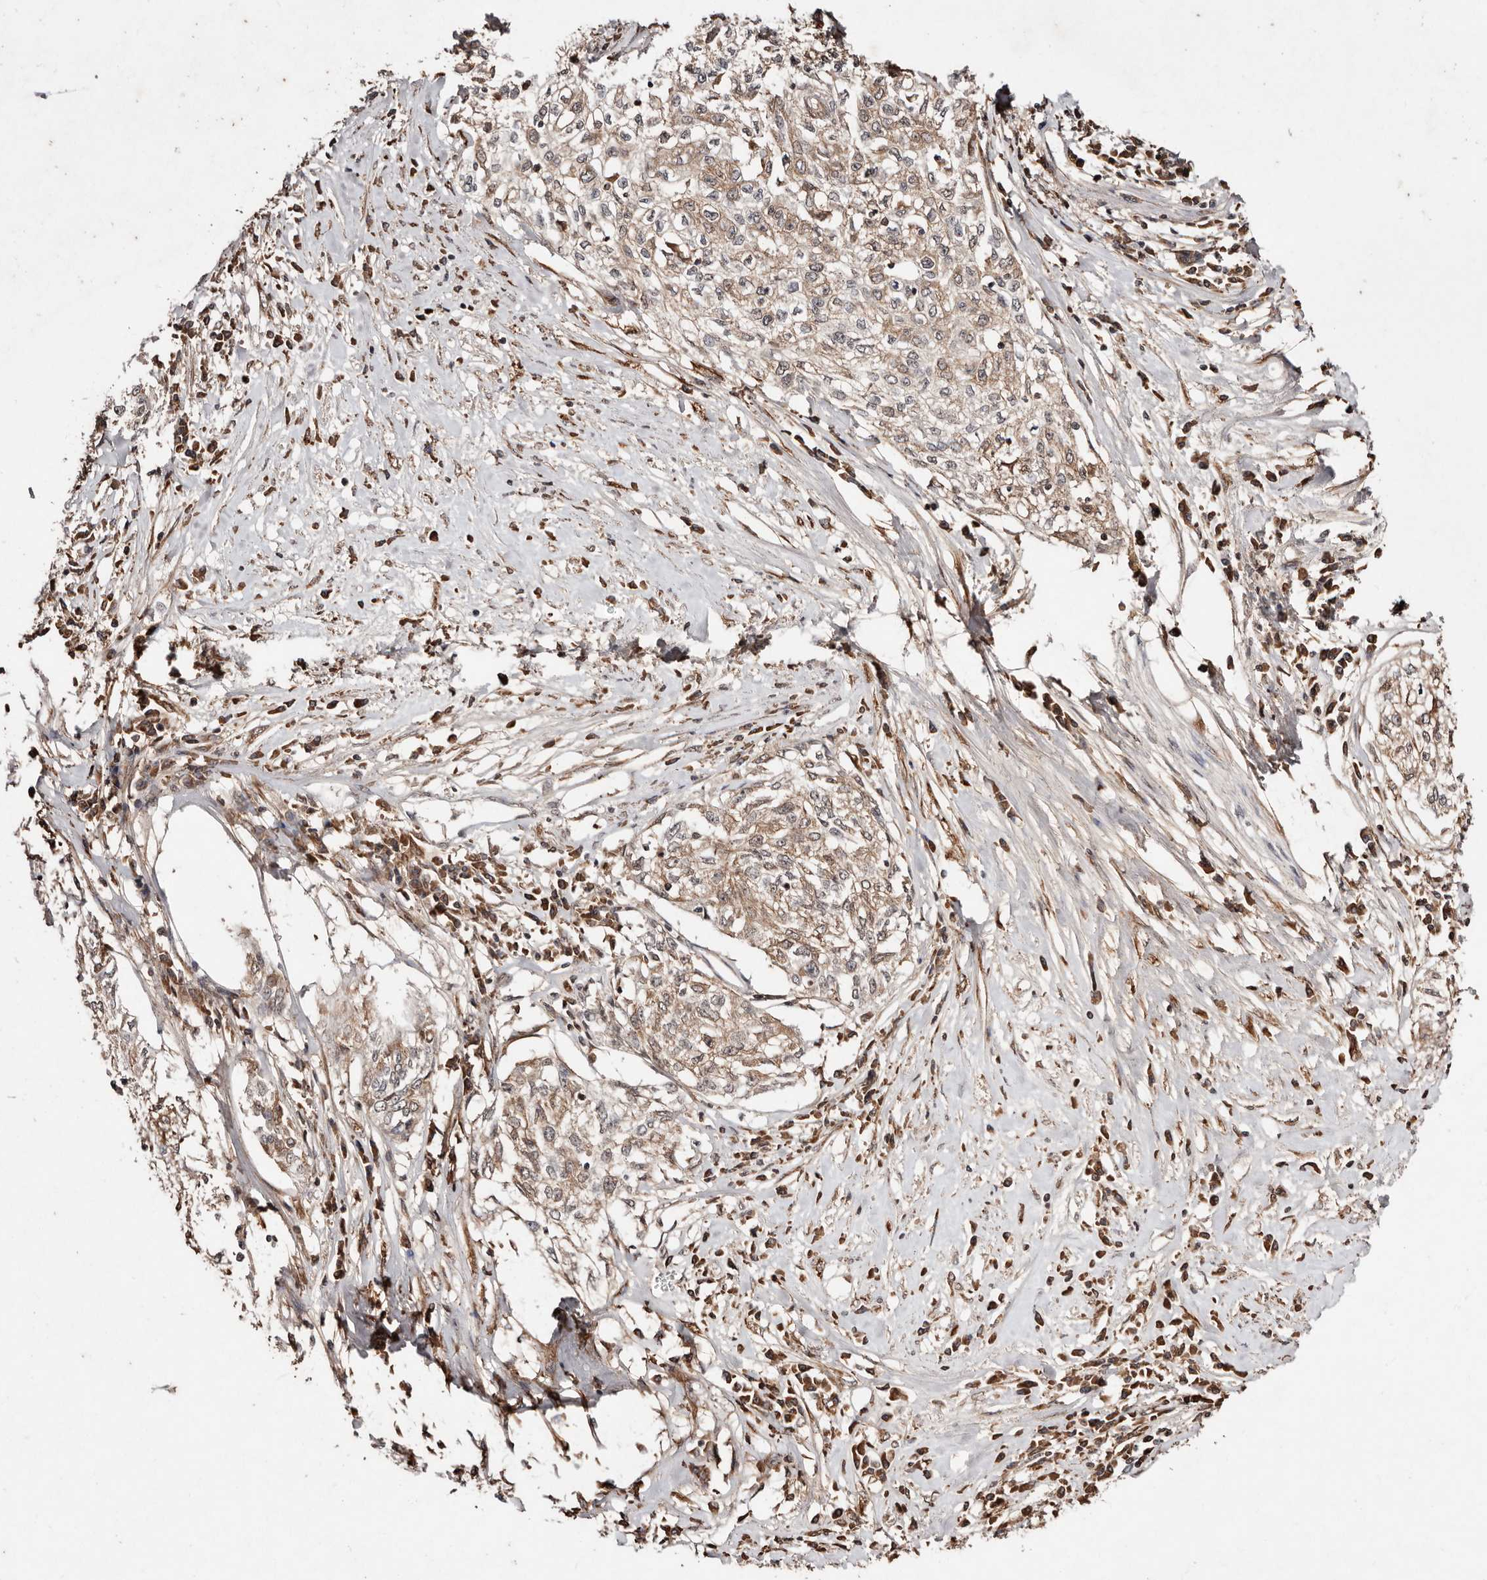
{"staining": {"intensity": "weak", "quantity": "25%-75%", "location": "cytoplasmic/membranous"}, "tissue": "cervical cancer", "cell_type": "Tumor cells", "image_type": "cancer", "snomed": [{"axis": "morphology", "description": "Squamous cell carcinoma, NOS"}, {"axis": "topography", "description": "Cervix"}], "caption": "Weak cytoplasmic/membranous positivity is present in about 25%-75% of tumor cells in squamous cell carcinoma (cervical).", "gene": "BICRAL", "patient": {"sex": "female", "age": 57}}